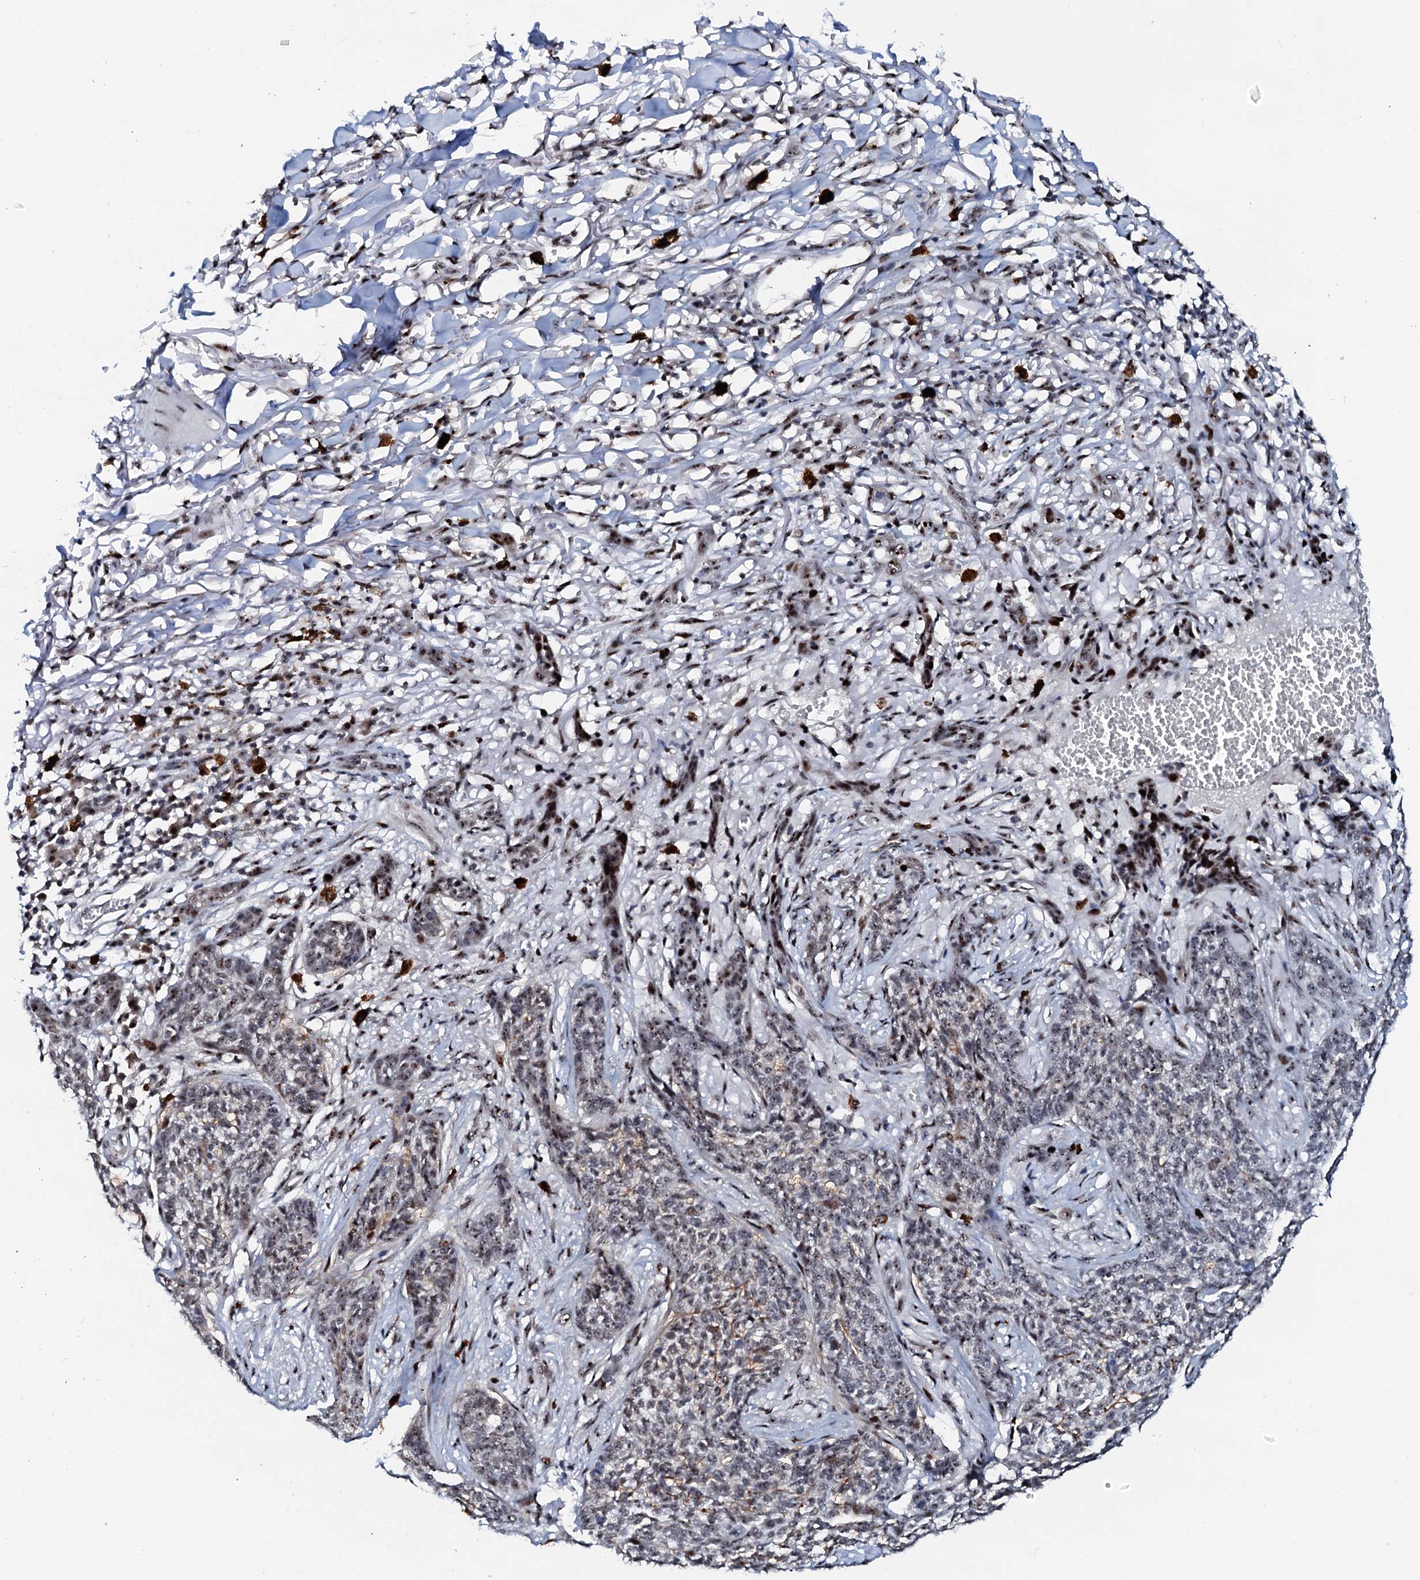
{"staining": {"intensity": "weak", "quantity": "25%-75%", "location": "nuclear"}, "tissue": "skin cancer", "cell_type": "Tumor cells", "image_type": "cancer", "snomed": [{"axis": "morphology", "description": "Basal cell carcinoma"}, {"axis": "topography", "description": "Skin"}], "caption": "A high-resolution histopathology image shows immunohistochemistry (IHC) staining of skin basal cell carcinoma, which exhibits weak nuclear staining in about 25%-75% of tumor cells.", "gene": "NEUROG3", "patient": {"sex": "male", "age": 85}}